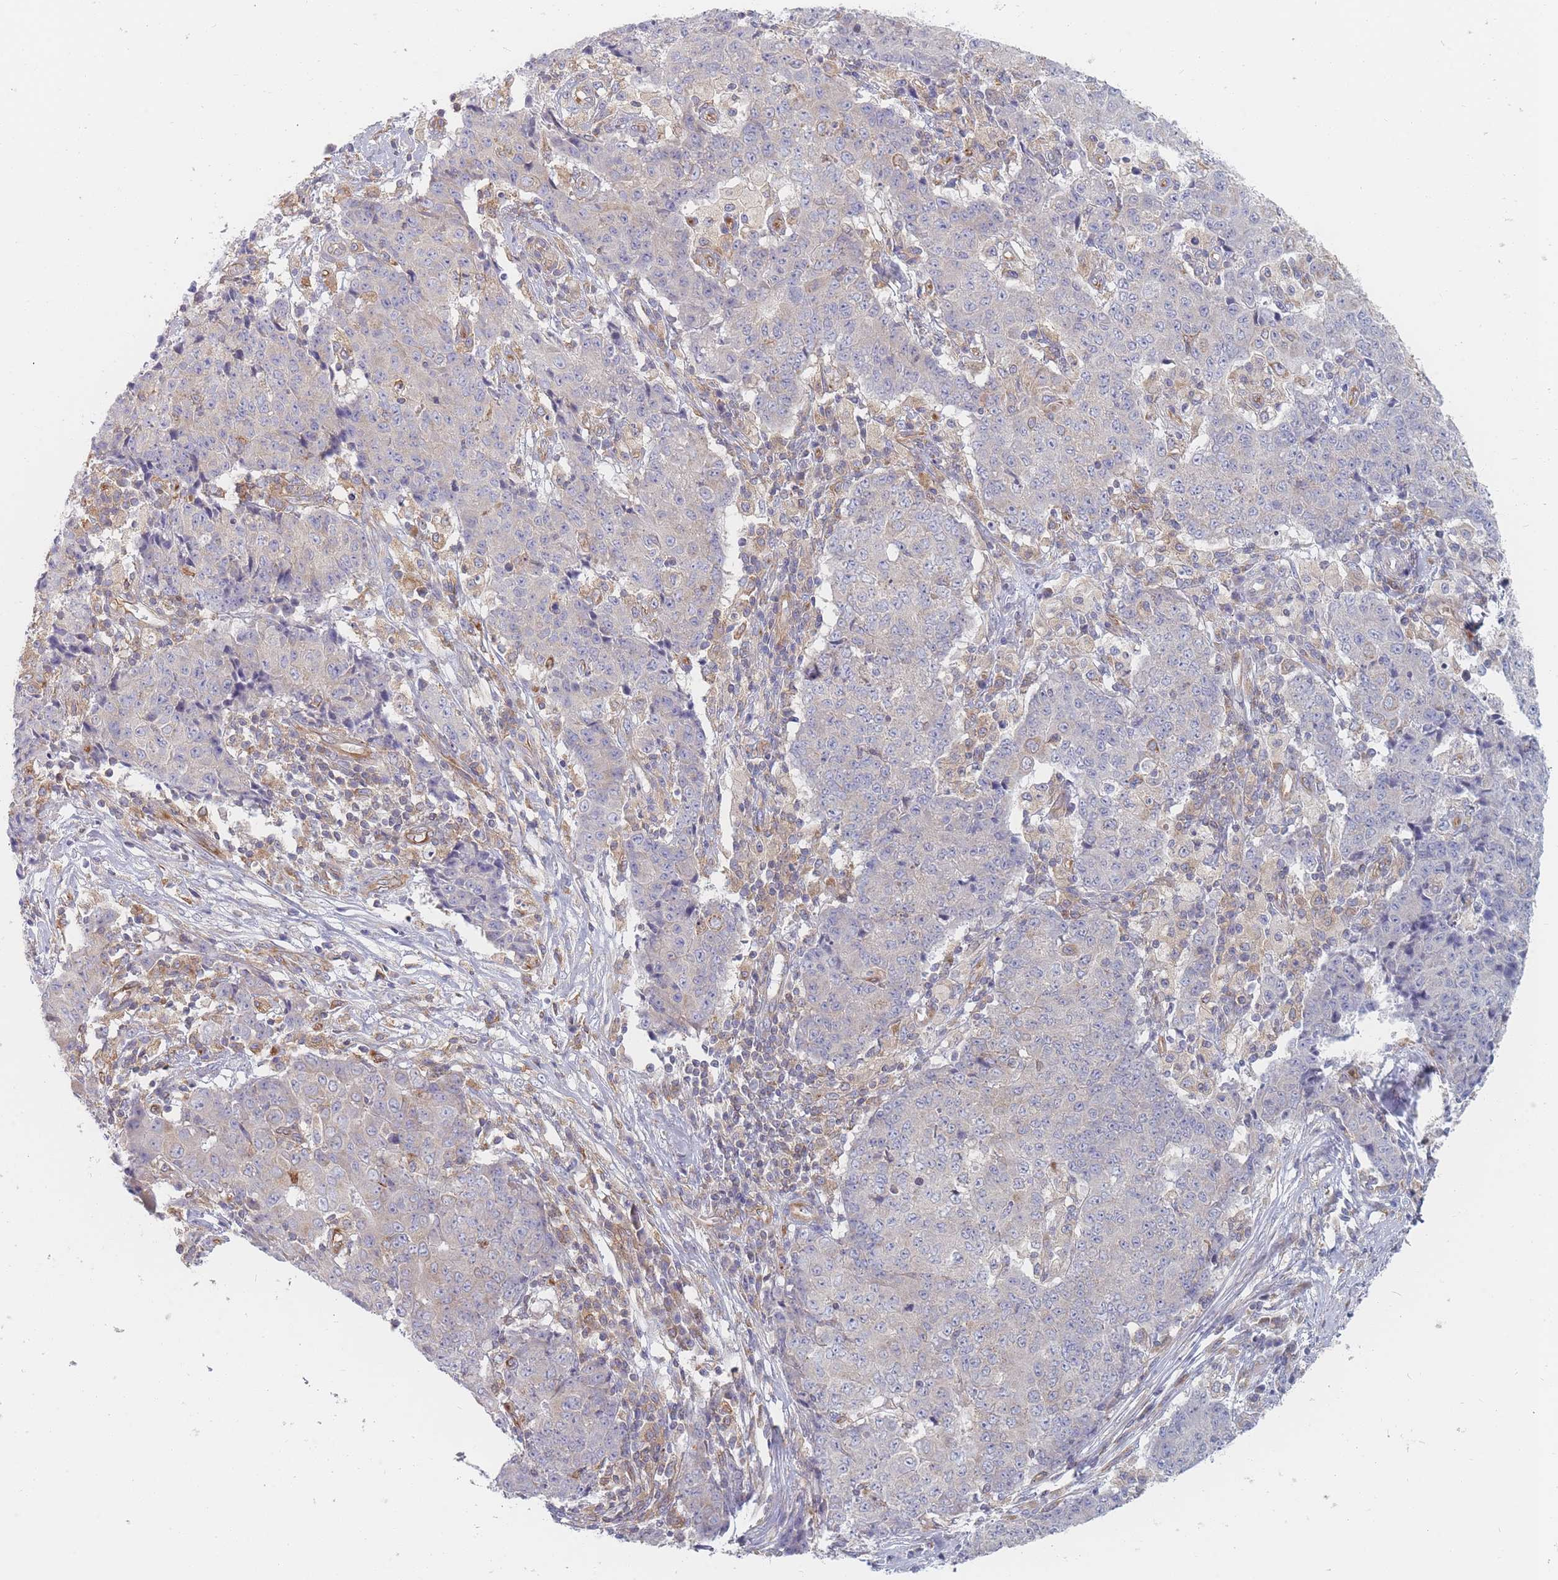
{"staining": {"intensity": "moderate", "quantity": "<25%", "location": "cytoplasmic/membranous"}, "tissue": "ovarian cancer", "cell_type": "Tumor cells", "image_type": "cancer", "snomed": [{"axis": "morphology", "description": "Carcinoma, endometroid"}, {"axis": "topography", "description": "Ovary"}], "caption": "High-magnification brightfield microscopy of ovarian cancer stained with DAB (brown) and counterstained with hematoxylin (blue). tumor cells exhibit moderate cytoplasmic/membranous positivity is seen in about<25% of cells.", "gene": "MAP1S", "patient": {"sex": "female", "age": 42}}